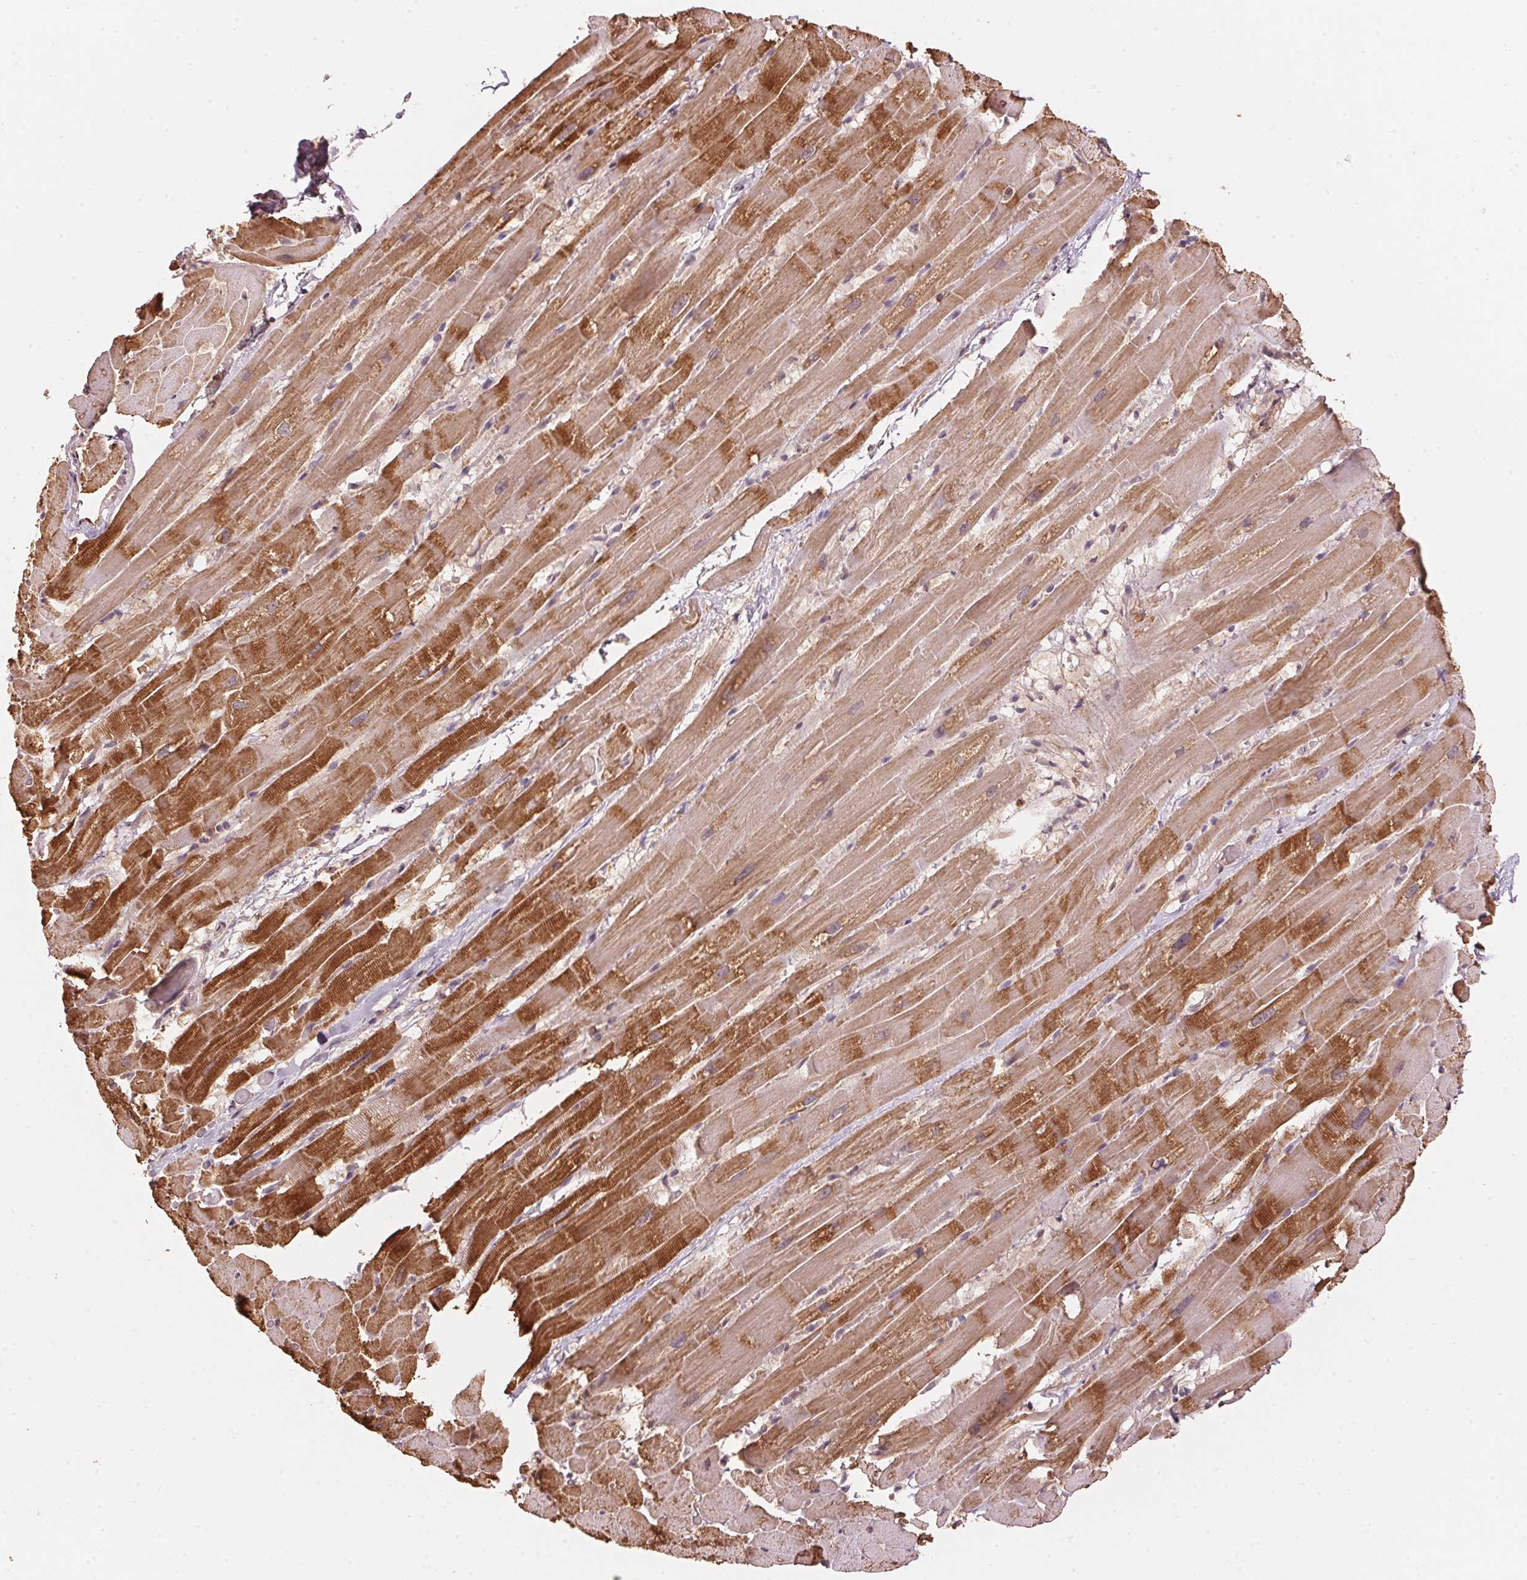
{"staining": {"intensity": "moderate", "quantity": ">75%", "location": "cytoplasmic/membranous"}, "tissue": "heart muscle", "cell_type": "Cardiomyocytes", "image_type": "normal", "snomed": [{"axis": "morphology", "description": "Normal tissue, NOS"}, {"axis": "topography", "description": "Heart"}], "caption": "High-magnification brightfield microscopy of normal heart muscle stained with DAB (3,3'-diaminobenzidine) (brown) and counterstained with hematoxylin (blue). cardiomyocytes exhibit moderate cytoplasmic/membranous positivity is identified in approximately>75% of cells. The protein is shown in brown color, while the nuclei are stained blue.", "gene": "ARHGAP6", "patient": {"sex": "male", "age": 37}}